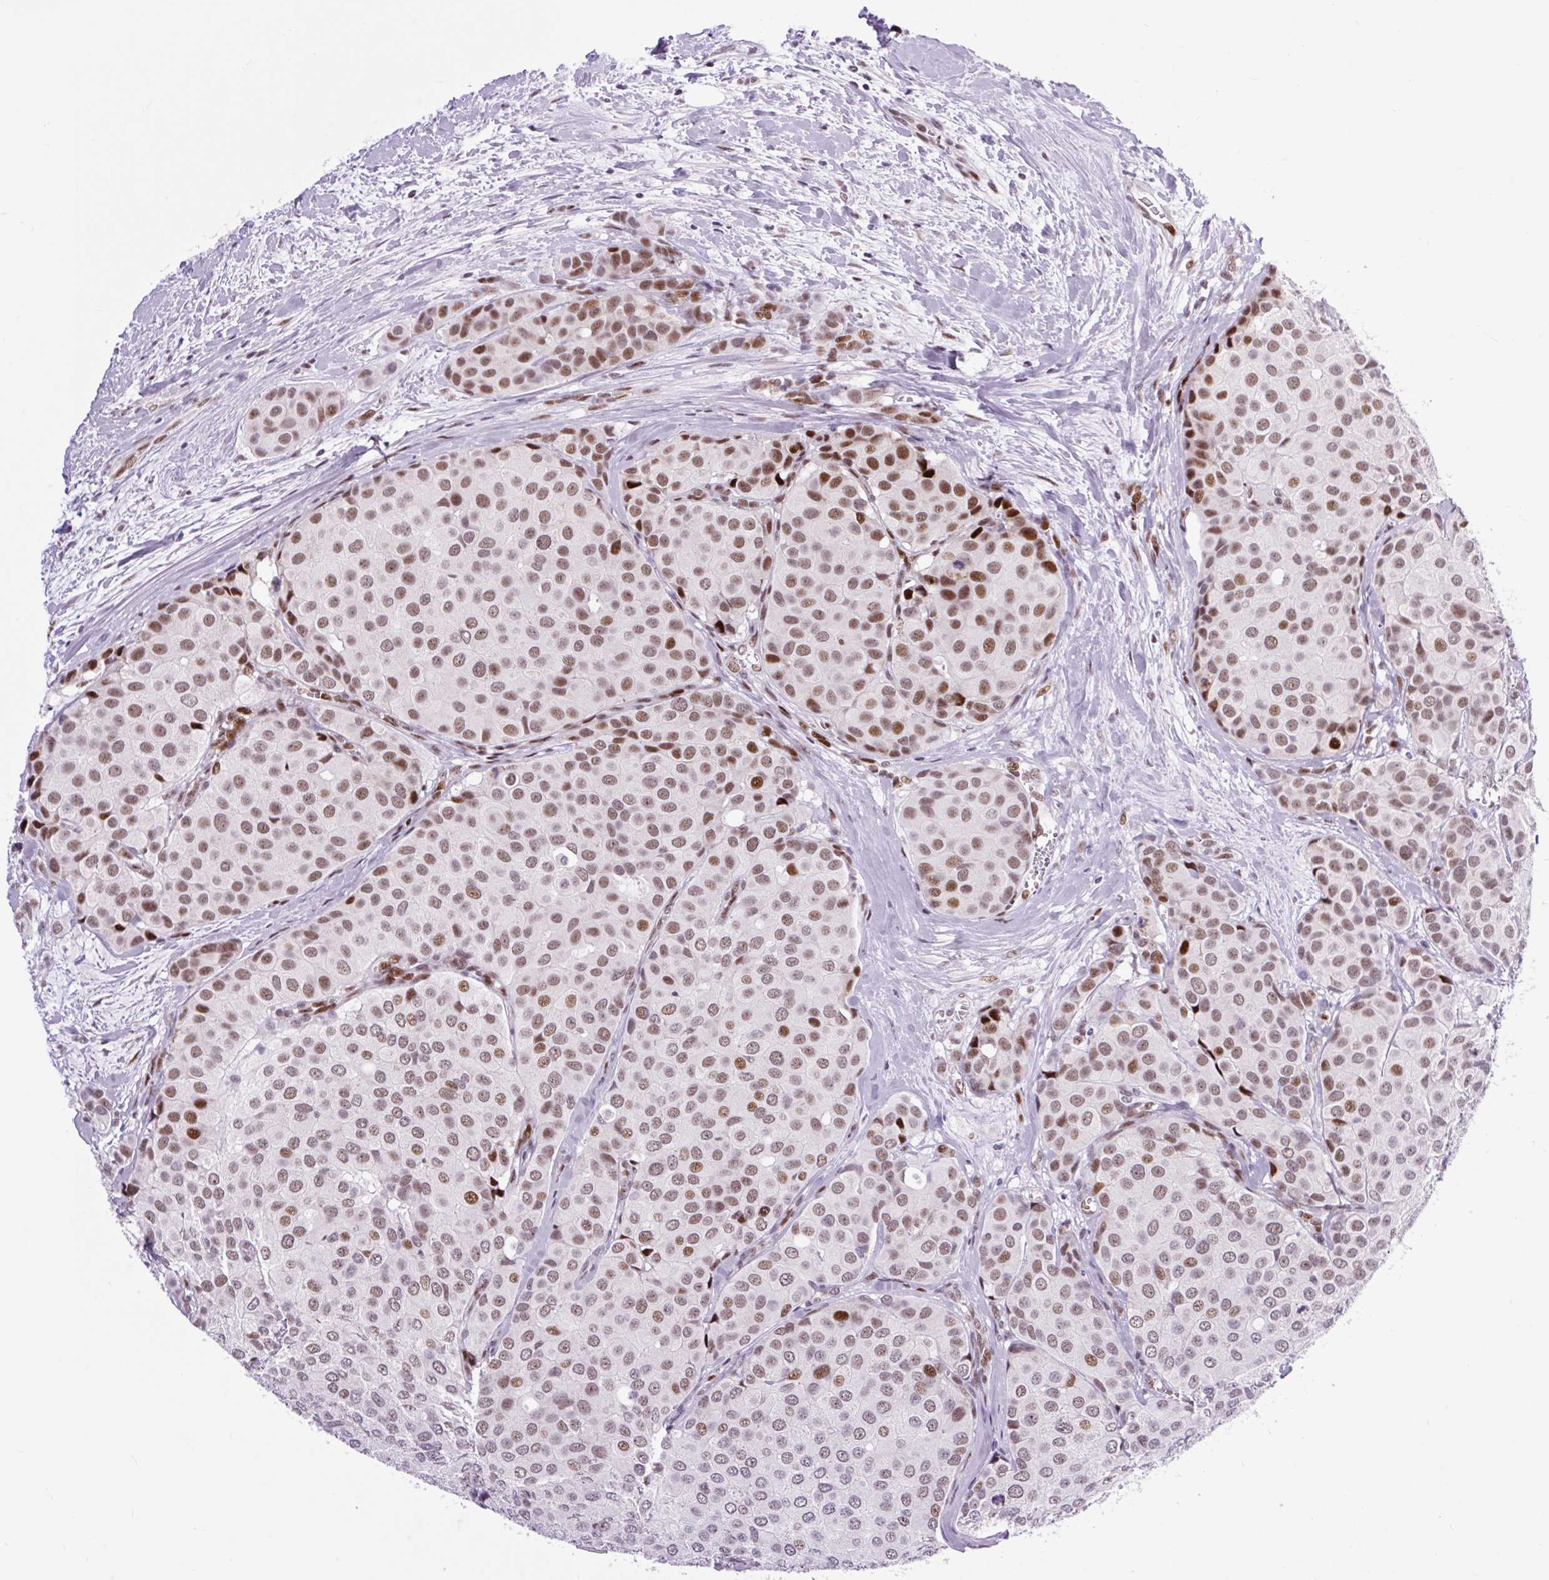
{"staining": {"intensity": "moderate", "quantity": ">75%", "location": "nuclear"}, "tissue": "breast cancer", "cell_type": "Tumor cells", "image_type": "cancer", "snomed": [{"axis": "morphology", "description": "Duct carcinoma"}, {"axis": "topography", "description": "Breast"}], "caption": "Protein staining displays moderate nuclear staining in about >75% of tumor cells in breast cancer. (Stains: DAB (3,3'-diaminobenzidine) in brown, nuclei in blue, Microscopy: brightfield microscopy at high magnification).", "gene": "CLK2", "patient": {"sex": "female", "age": 70}}